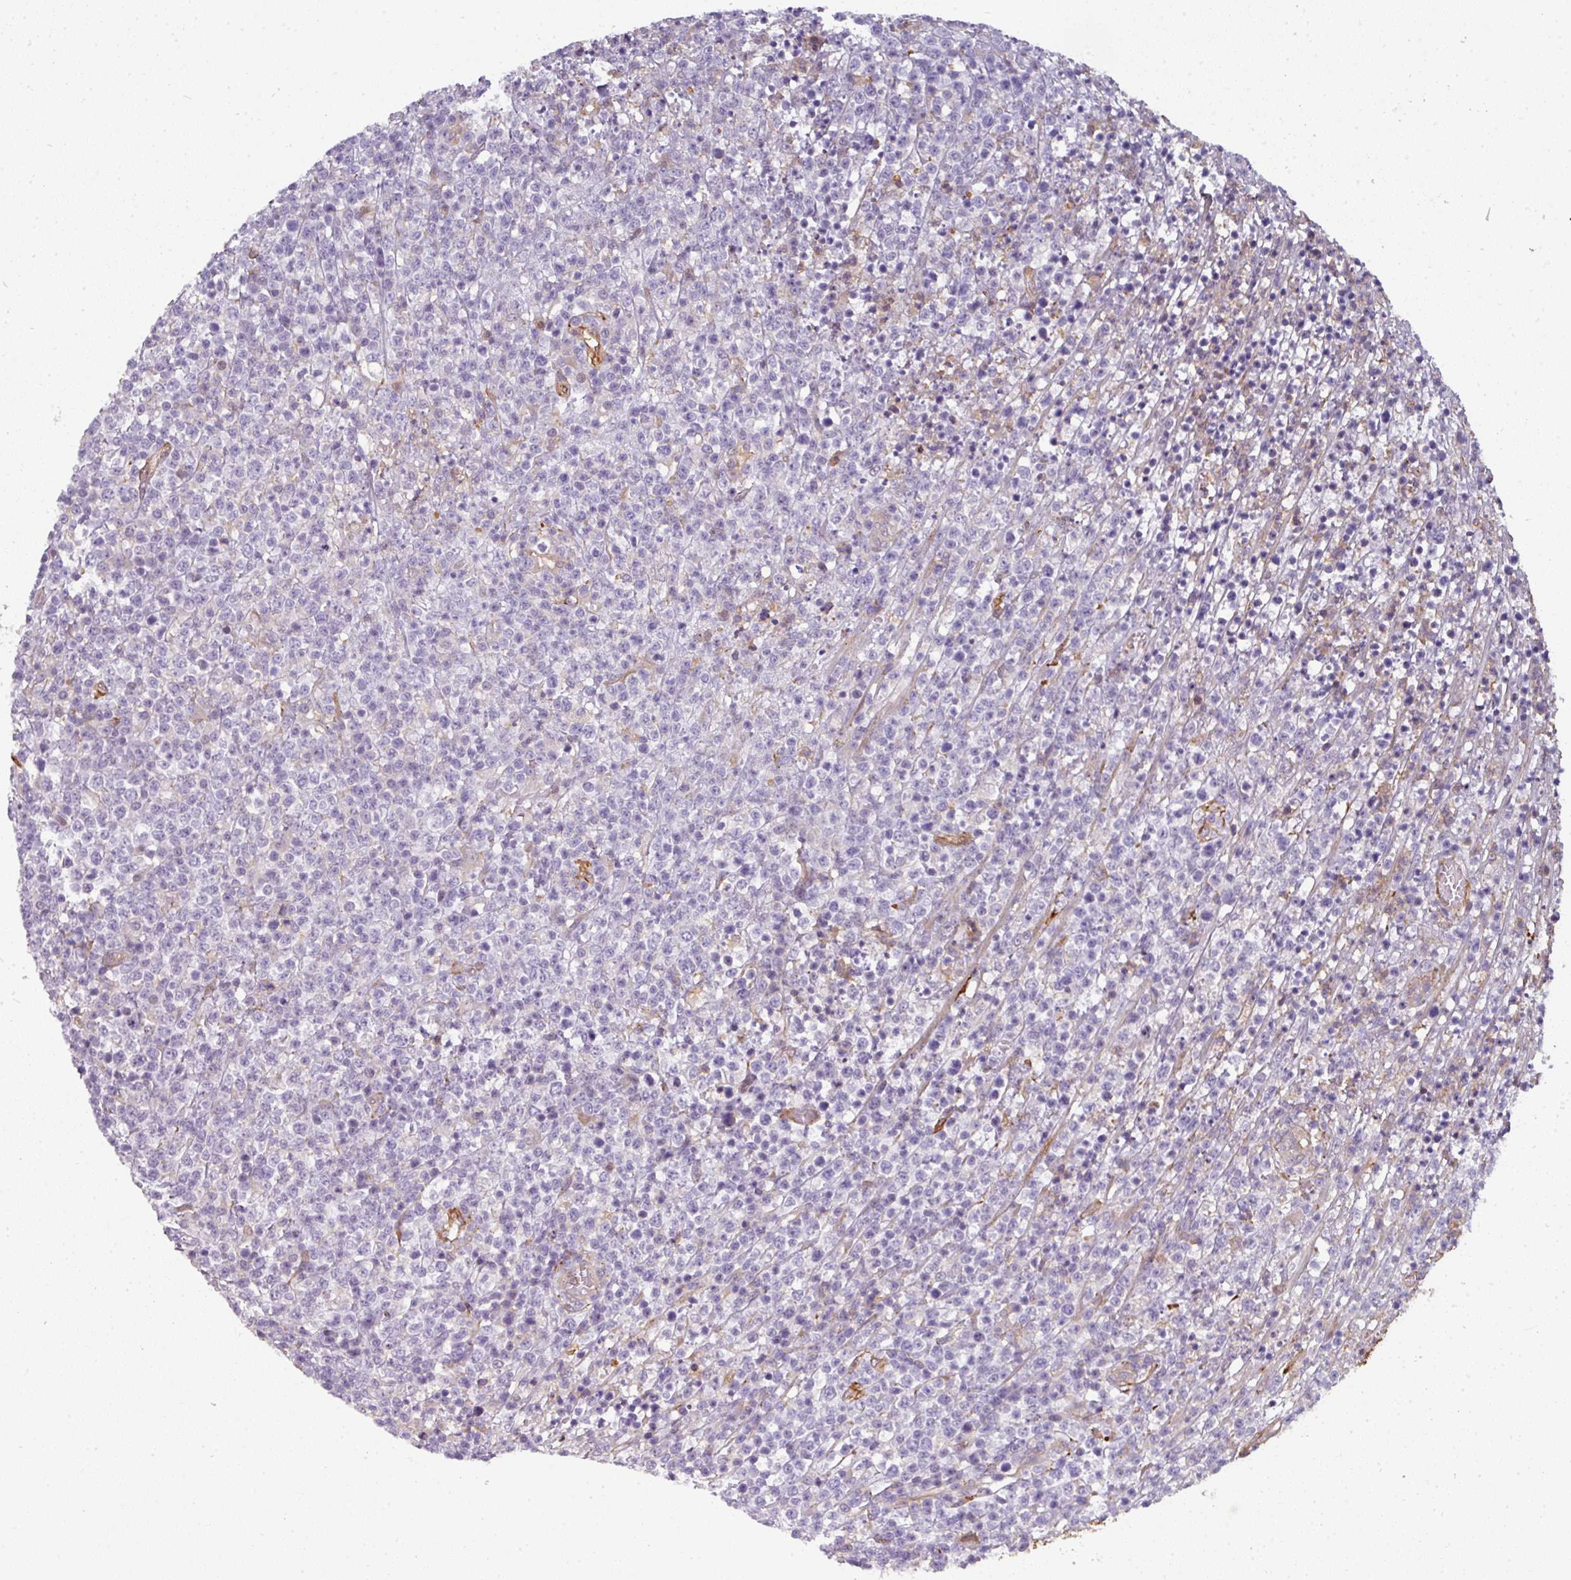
{"staining": {"intensity": "negative", "quantity": "none", "location": "none"}, "tissue": "lymphoma", "cell_type": "Tumor cells", "image_type": "cancer", "snomed": [{"axis": "morphology", "description": "Malignant lymphoma, non-Hodgkin's type, High grade"}, {"axis": "topography", "description": "Colon"}], "caption": "Tumor cells show no significant protein positivity in malignant lymphoma, non-Hodgkin's type (high-grade).", "gene": "BEND5", "patient": {"sex": "female", "age": 53}}